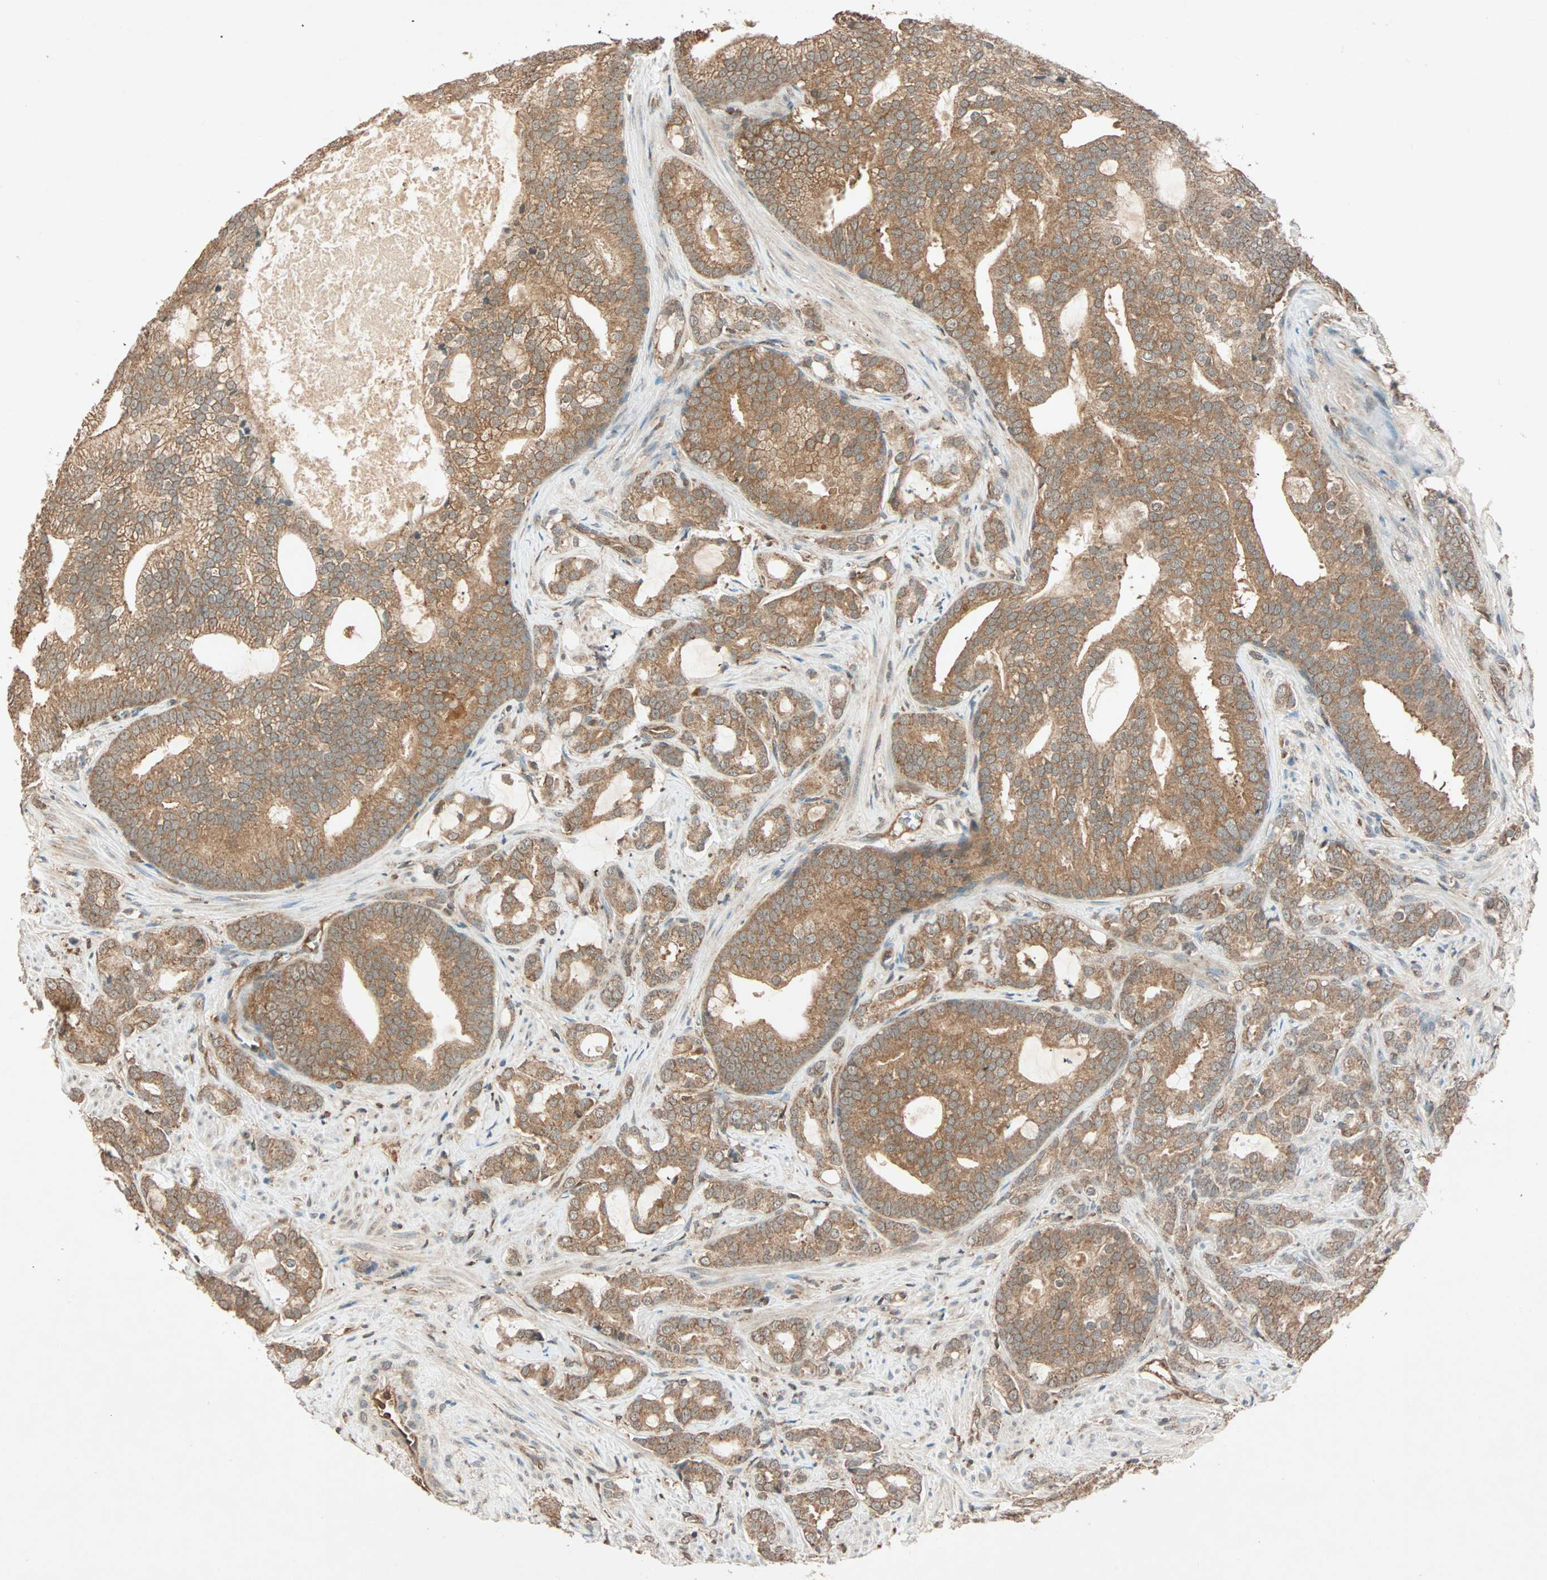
{"staining": {"intensity": "moderate", "quantity": ">75%", "location": "cytoplasmic/membranous"}, "tissue": "prostate cancer", "cell_type": "Tumor cells", "image_type": "cancer", "snomed": [{"axis": "morphology", "description": "Adenocarcinoma, Low grade"}, {"axis": "topography", "description": "Prostate"}], "caption": "This is a micrograph of IHC staining of prostate cancer, which shows moderate positivity in the cytoplasmic/membranous of tumor cells.", "gene": "MAPK1", "patient": {"sex": "male", "age": 58}}